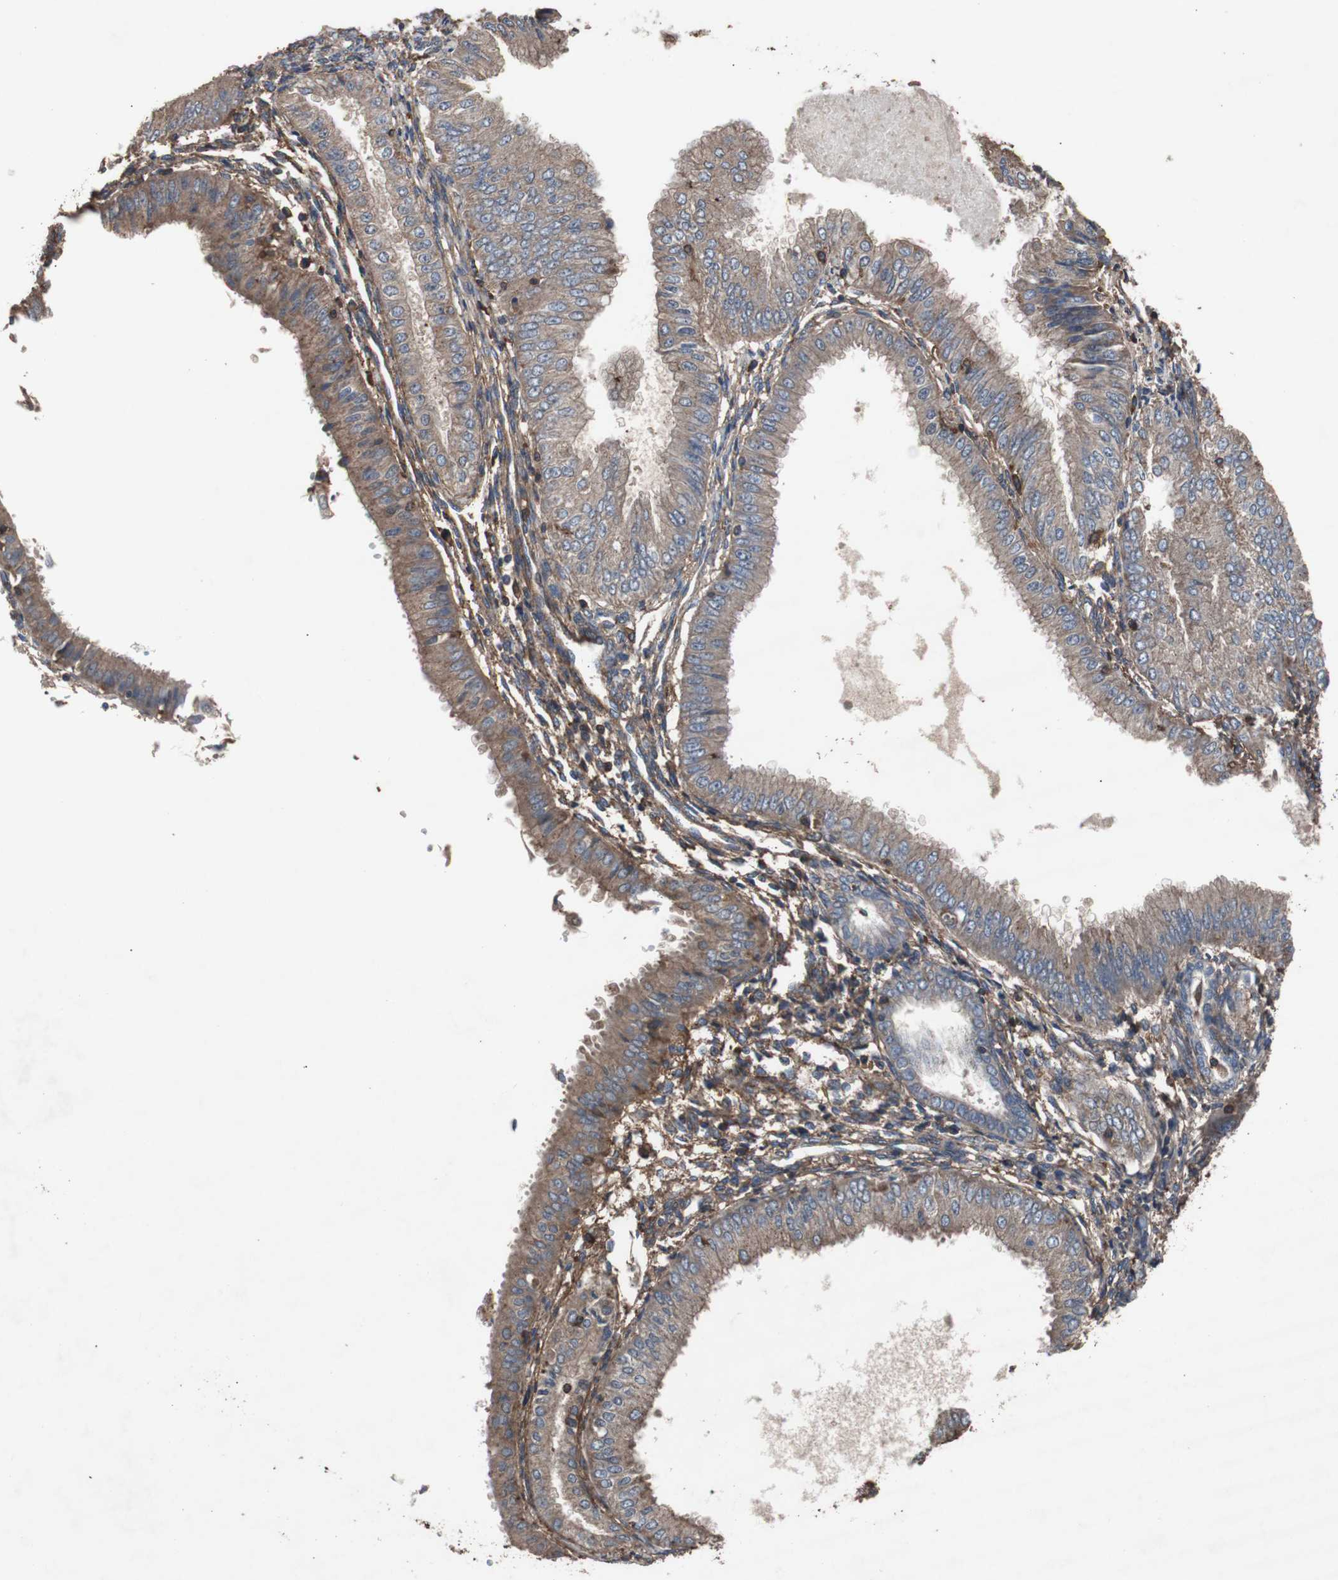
{"staining": {"intensity": "moderate", "quantity": ">75%", "location": "cytoplasmic/membranous"}, "tissue": "endometrial cancer", "cell_type": "Tumor cells", "image_type": "cancer", "snomed": [{"axis": "morphology", "description": "Adenocarcinoma, NOS"}, {"axis": "topography", "description": "Endometrium"}], "caption": "A brown stain shows moderate cytoplasmic/membranous staining of a protein in endometrial cancer tumor cells.", "gene": "COL6A2", "patient": {"sex": "female", "age": 53}}